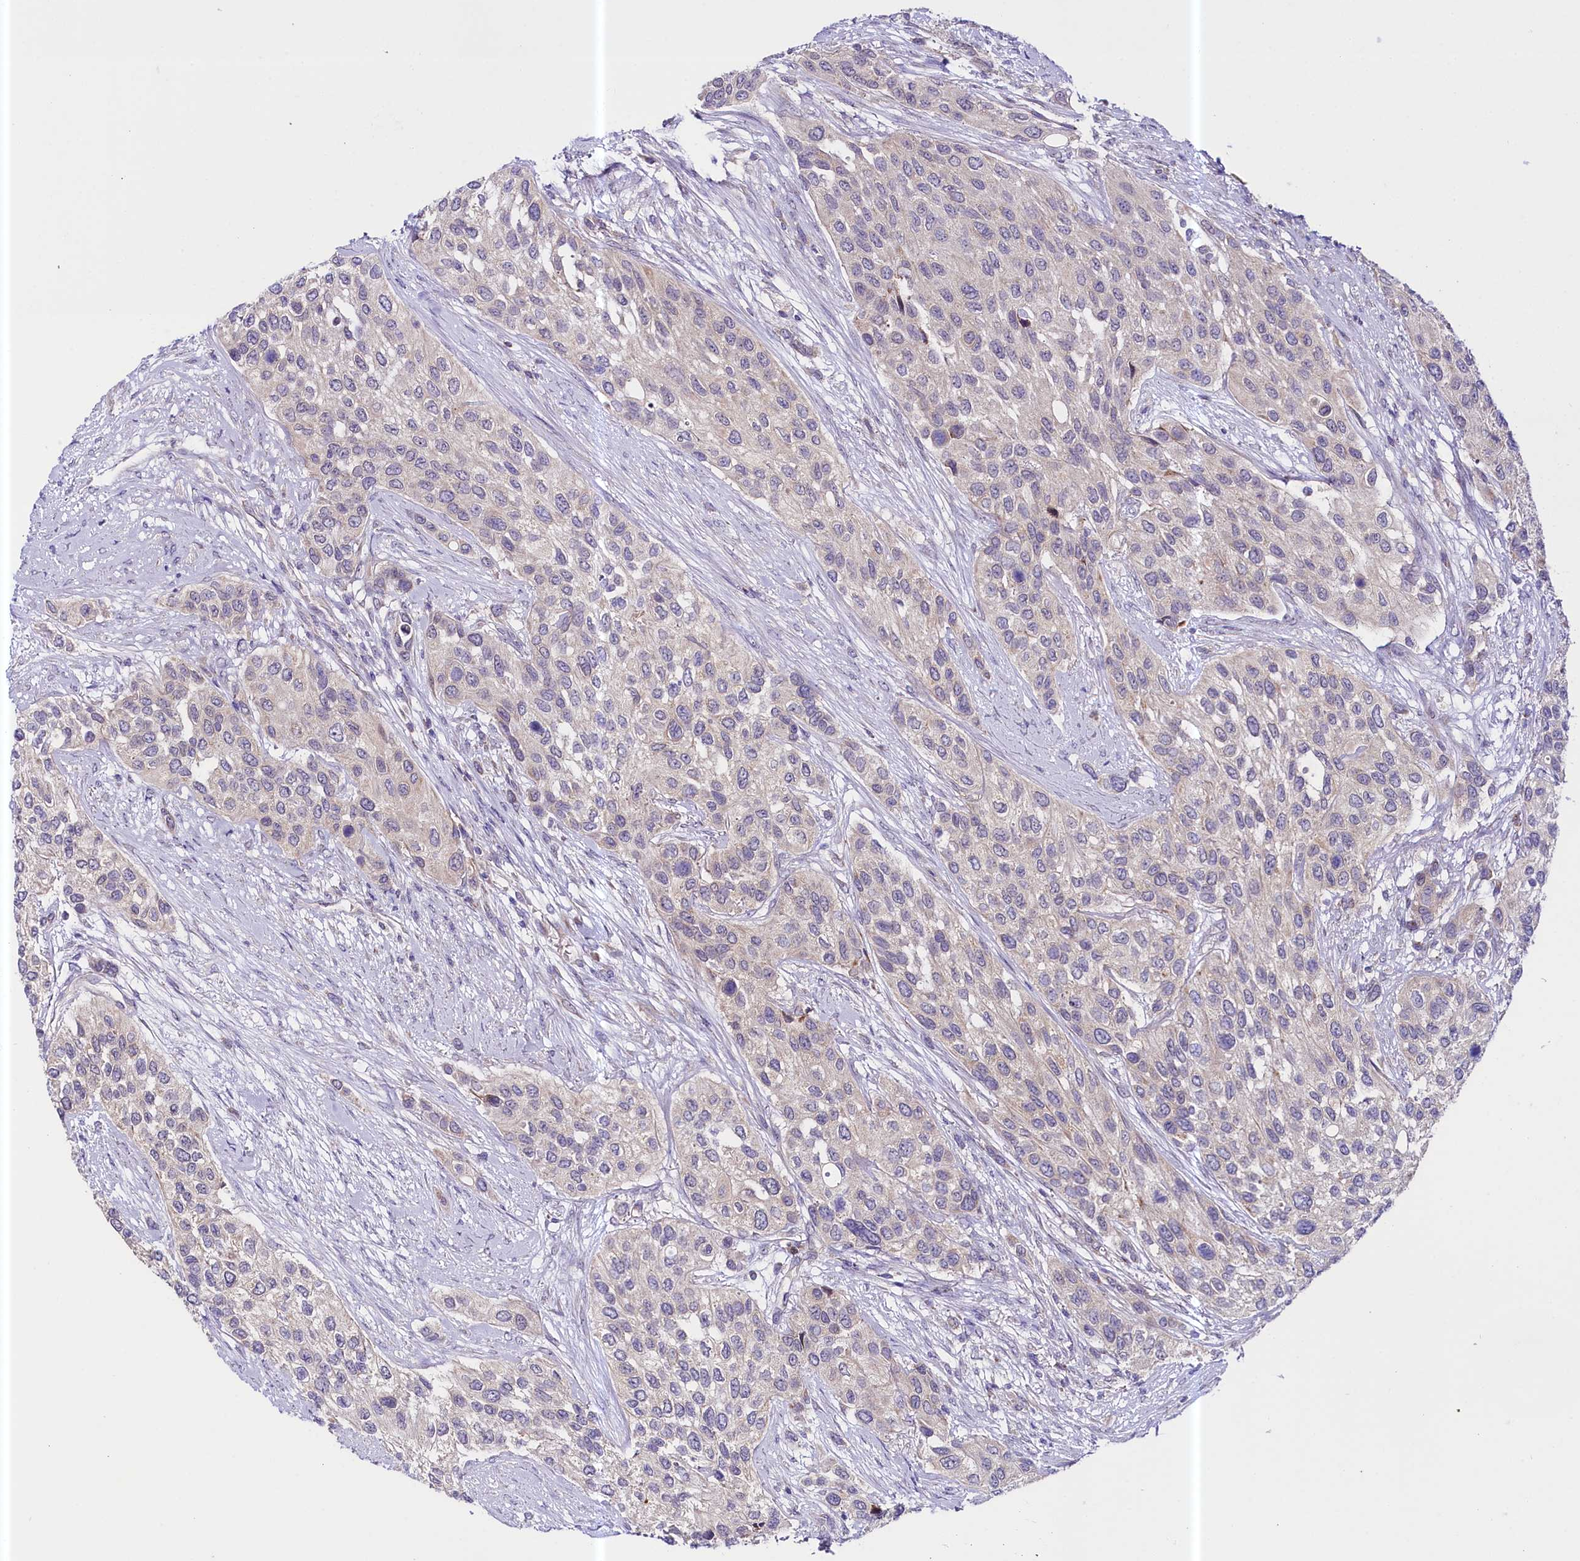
{"staining": {"intensity": "negative", "quantity": "none", "location": "none"}, "tissue": "urothelial cancer", "cell_type": "Tumor cells", "image_type": "cancer", "snomed": [{"axis": "morphology", "description": "Normal tissue, NOS"}, {"axis": "morphology", "description": "Urothelial carcinoma, High grade"}, {"axis": "topography", "description": "Vascular tissue"}, {"axis": "topography", "description": "Urinary bladder"}], "caption": "Image shows no protein staining in tumor cells of urothelial carcinoma (high-grade) tissue.", "gene": "CEP295", "patient": {"sex": "female", "age": 56}}